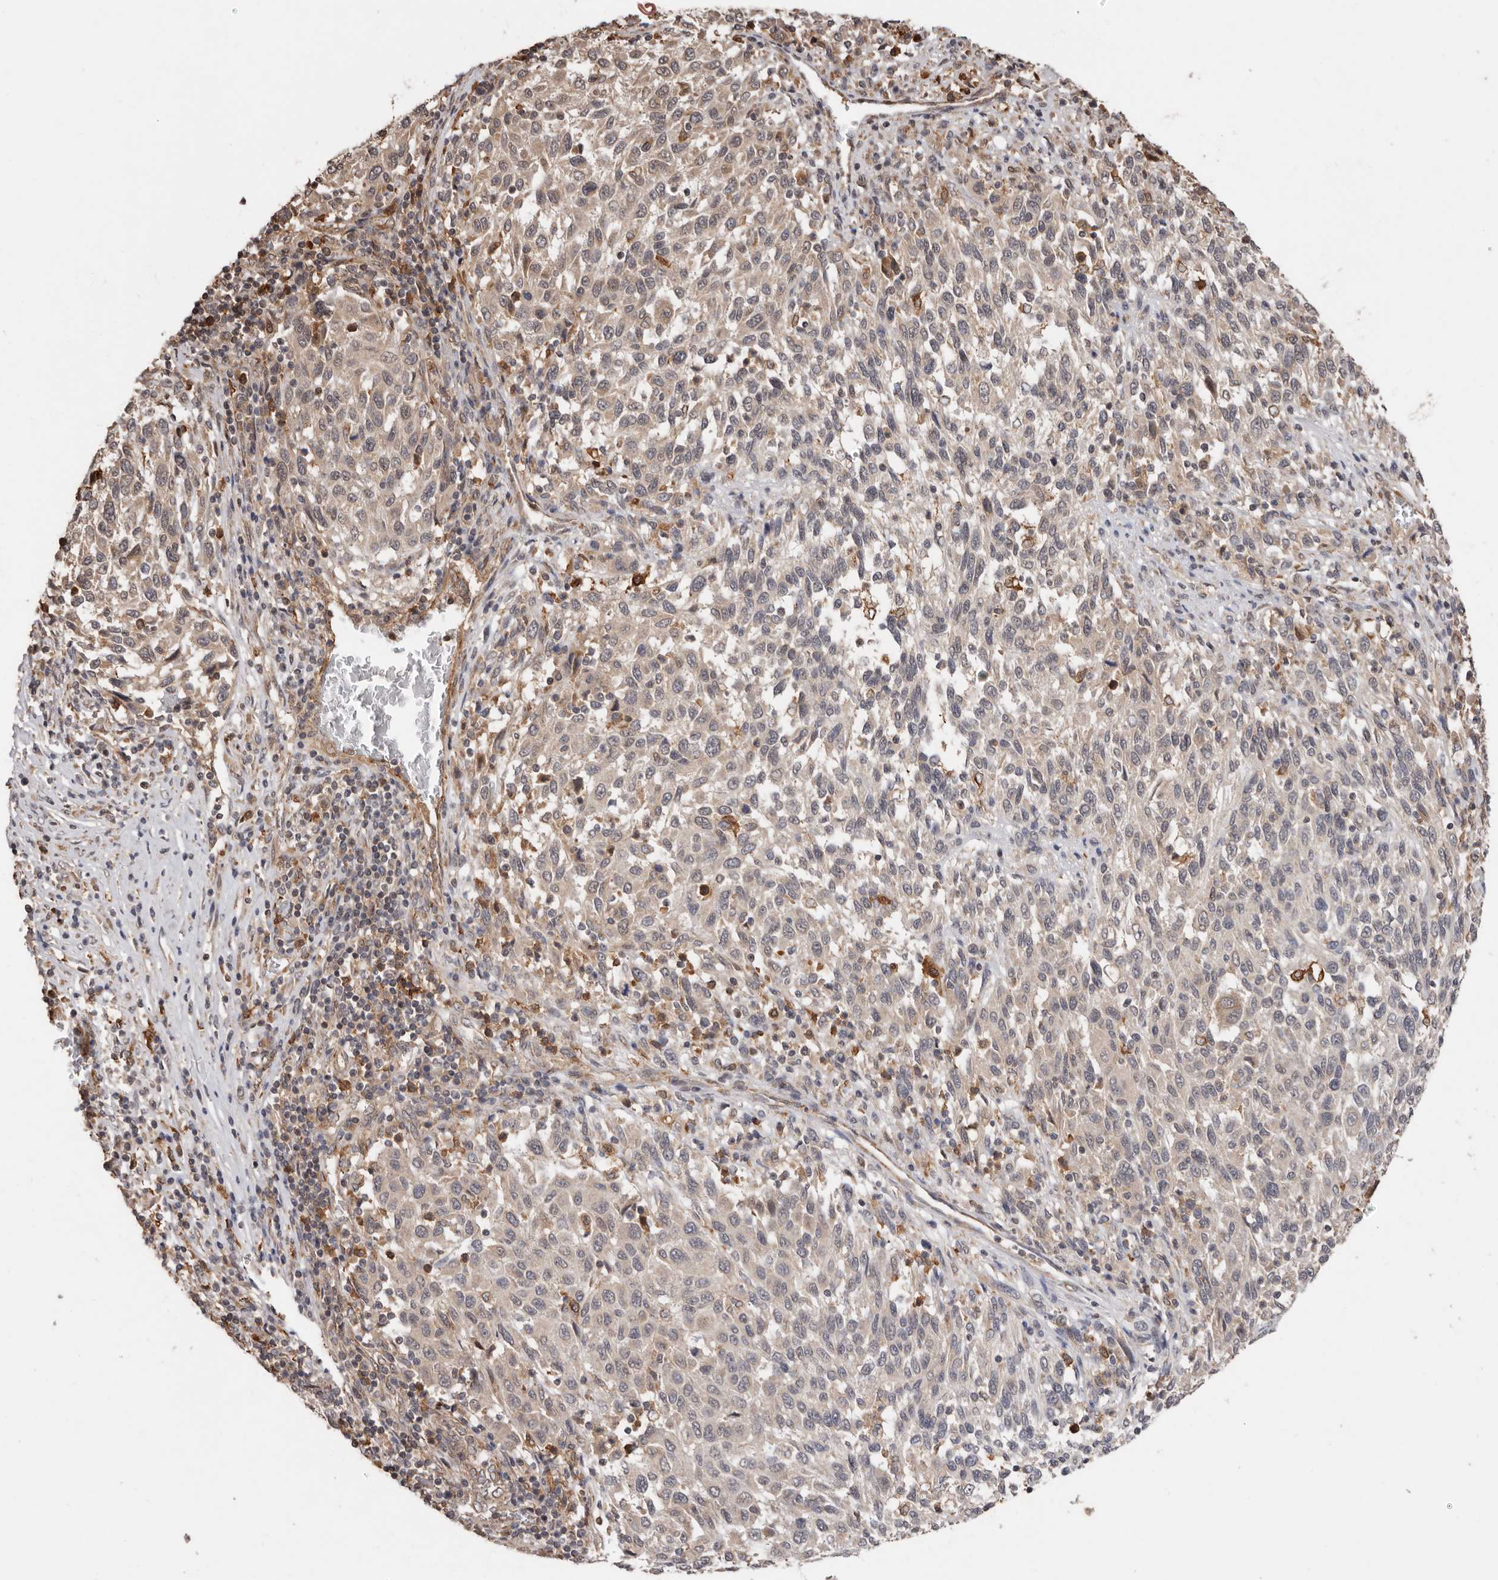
{"staining": {"intensity": "weak", "quantity": ">75%", "location": "cytoplasmic/membranous"}, "tissue": "melanoma", "cell_type": "Tumor cells", "image_type": "cancer", "snomed": [{"axis": "morphology", "description": "Malignant melanoma, Metastatic site"}, {"axis": "topography", "description": "Lymph node"}], "caption": "Immunohistochemical staining of human melanoma reveals low levels of weak cytoplasmic/membranous protein positivity in about >75% of tumor cells.", "gene": "RSPO2", "patient": {"sex": "male", "age": 61}}